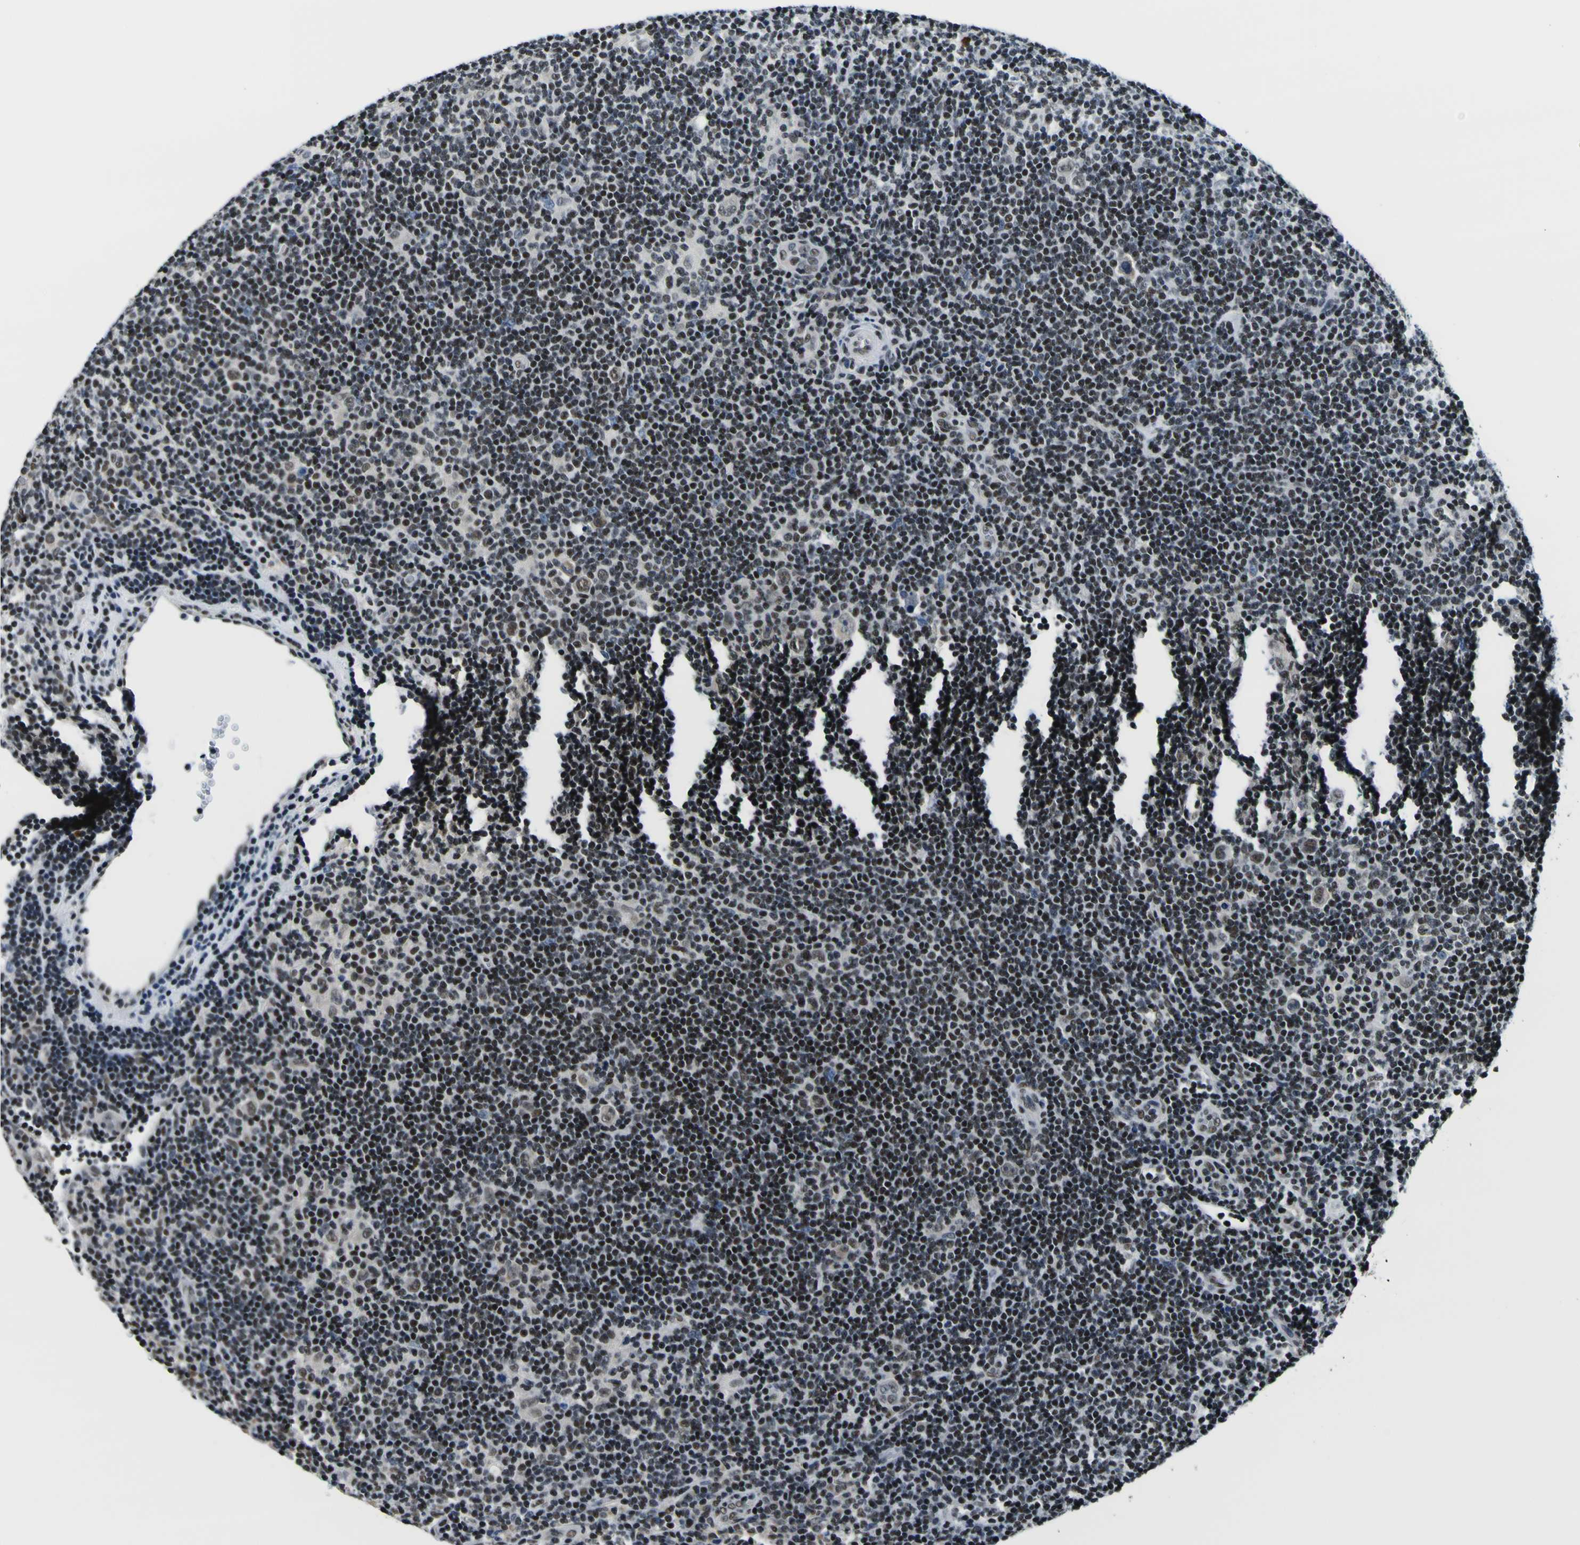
{"staining": {"intensity": "weak", "quantity": "25%-75%", "location": "nuclear"}, "tissue": "lymphoma", "cell_type": "Tumor cells", "image_type": "cancer", "snomed": [{"axis": "morphology", "description": "Hodgkin's disease, NOS"}, {"axis": "topography", "description": "Lymph node"}], "caption": "High-power microscopy captured an IHC histopathology image of Hodgkin's disease, revealing weak nuclear expression in approximately 25%-75% of tumor cells. The staining was performed using DAB to visualize the protein expression in brown, while the nuclei were stained in blue with hematoxylin (Magnification: 20x).", "gene": "SP1", "patient": {"sex": "female", "age": 57}}